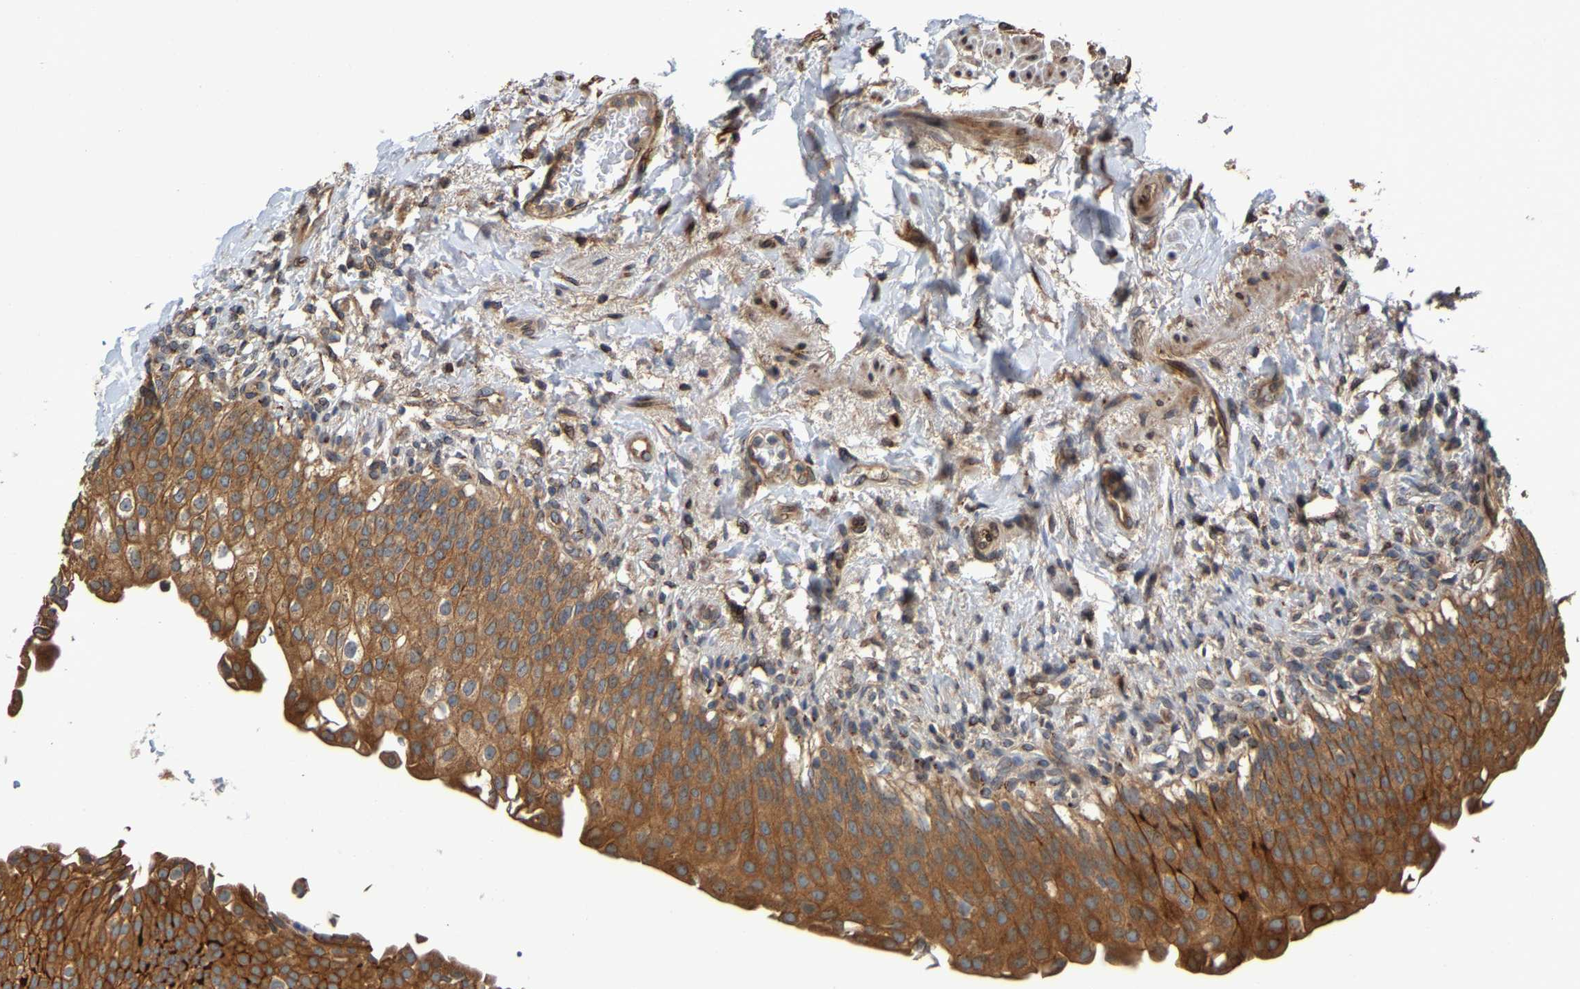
{"staining": {"intensity": "strong", "quantity": ">75%", "location": "cytoplasmic/membranous"}, "tissue": "urinary bladder", "cell_type": "Urothelial cells", "image_type": "normal", "snomed": [{"axis": "morphology", "description": "Normal tissue, NOS"}, {"axis": "topography", "description": "Urinary bladder"}], "caption": "Strong cytoplasmic/membranous protein staining is appreciated in about >75% of urothelial cells in urinary bladder. (IHC, brightfield microscopy, high magnification).", "gene": "MACC1", "patient": {"sex": "female", "age": 60}}